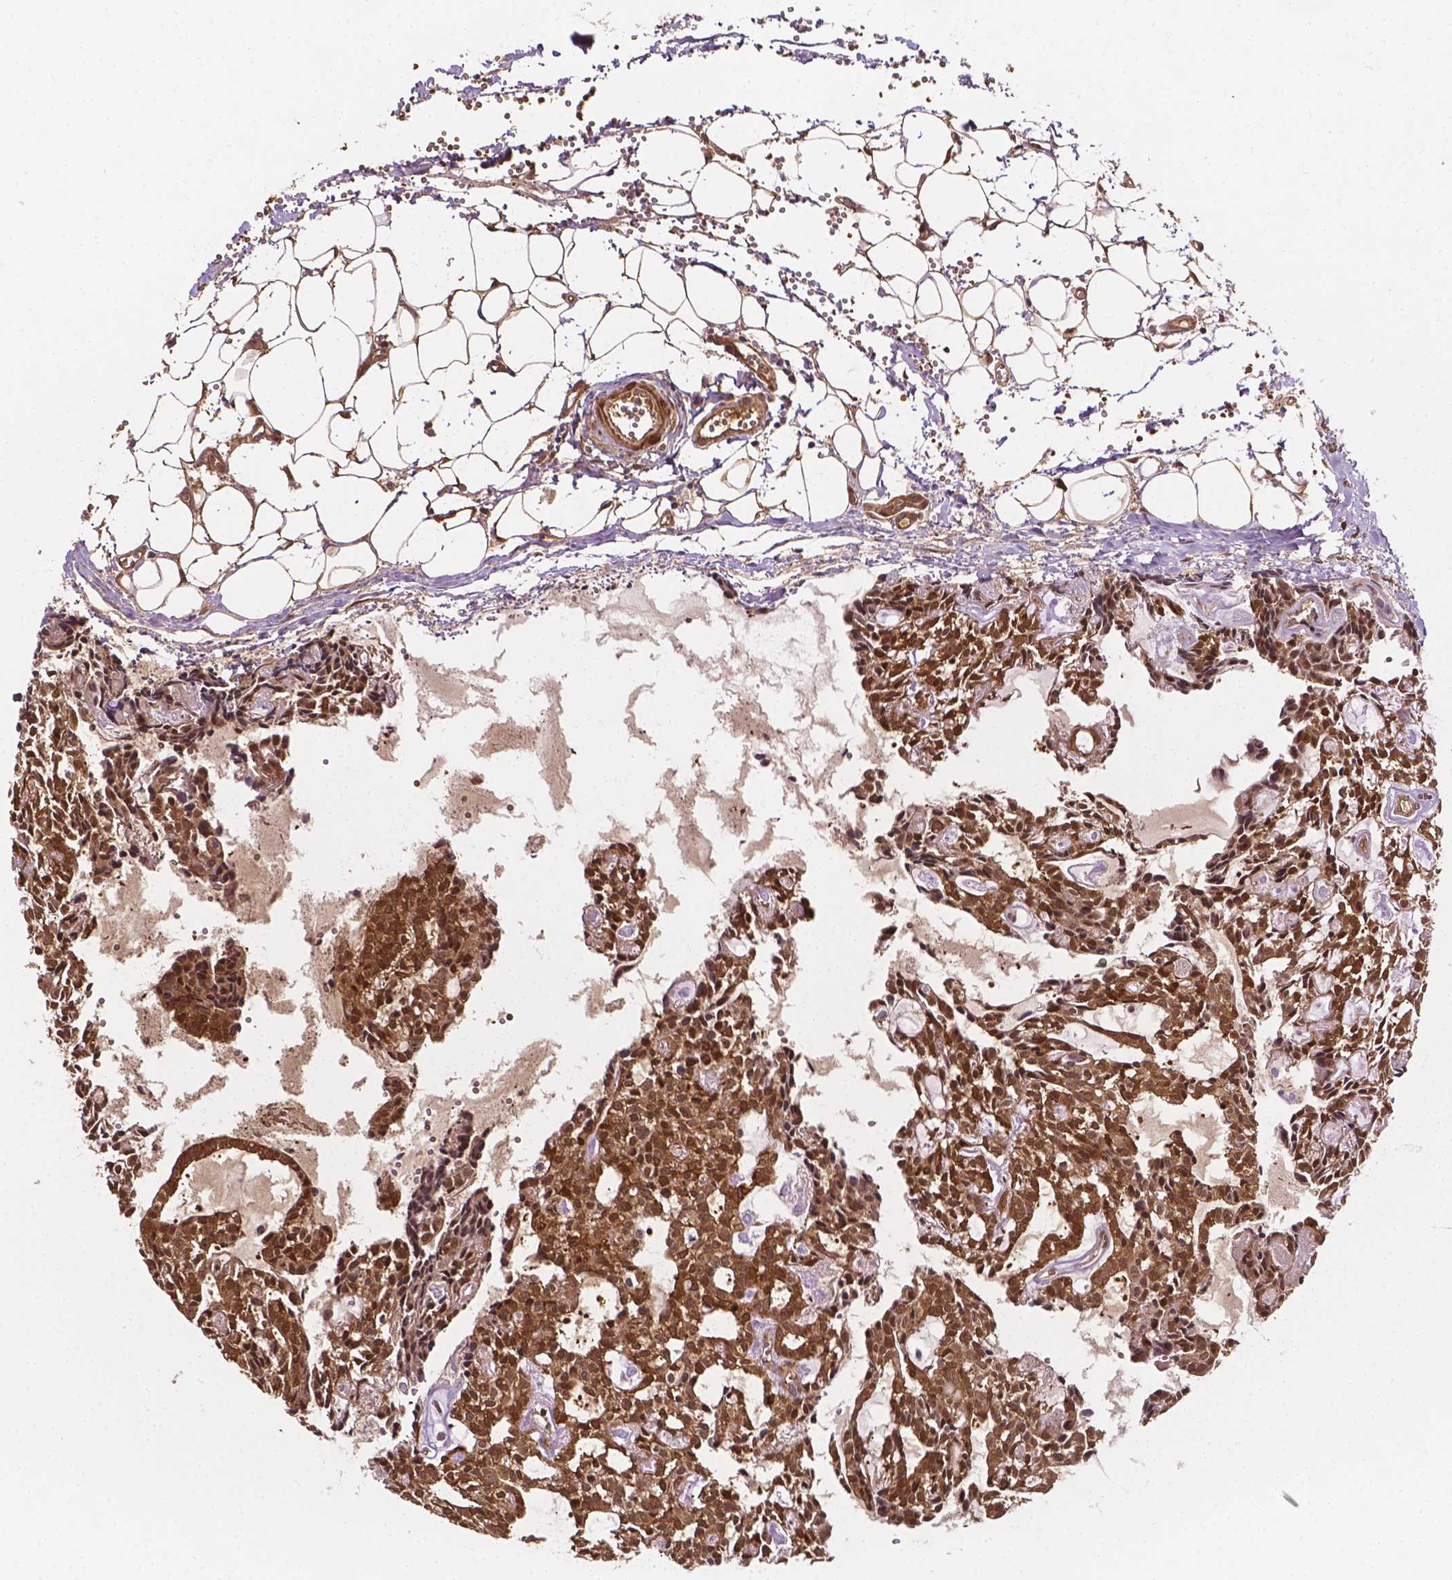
{"staining": {"intensity": "moderate", "quantity": ">75%", "location": "cytoplasmic/membranous,nuclear"}, "tissue": "head and neck cancer", "cell_type": "Tumor cells", "image_type": "cancer", "snomed": [{"axis": "morphology", "description": "Adenocarcinoma, NOS"}, {"axis": "topography", "description": "Head-Neck"}], "caption": "Immunohistochemistry histopathology image of human adenocarcinoma (head and neck) stained for a protein (brown), which displays medium levels of moderate cytoplasmic/membranous and nuclear staining in about >75% of tumor cells.", "gene": "YAP1", "patient": {"sex": "female", "age": 62}}